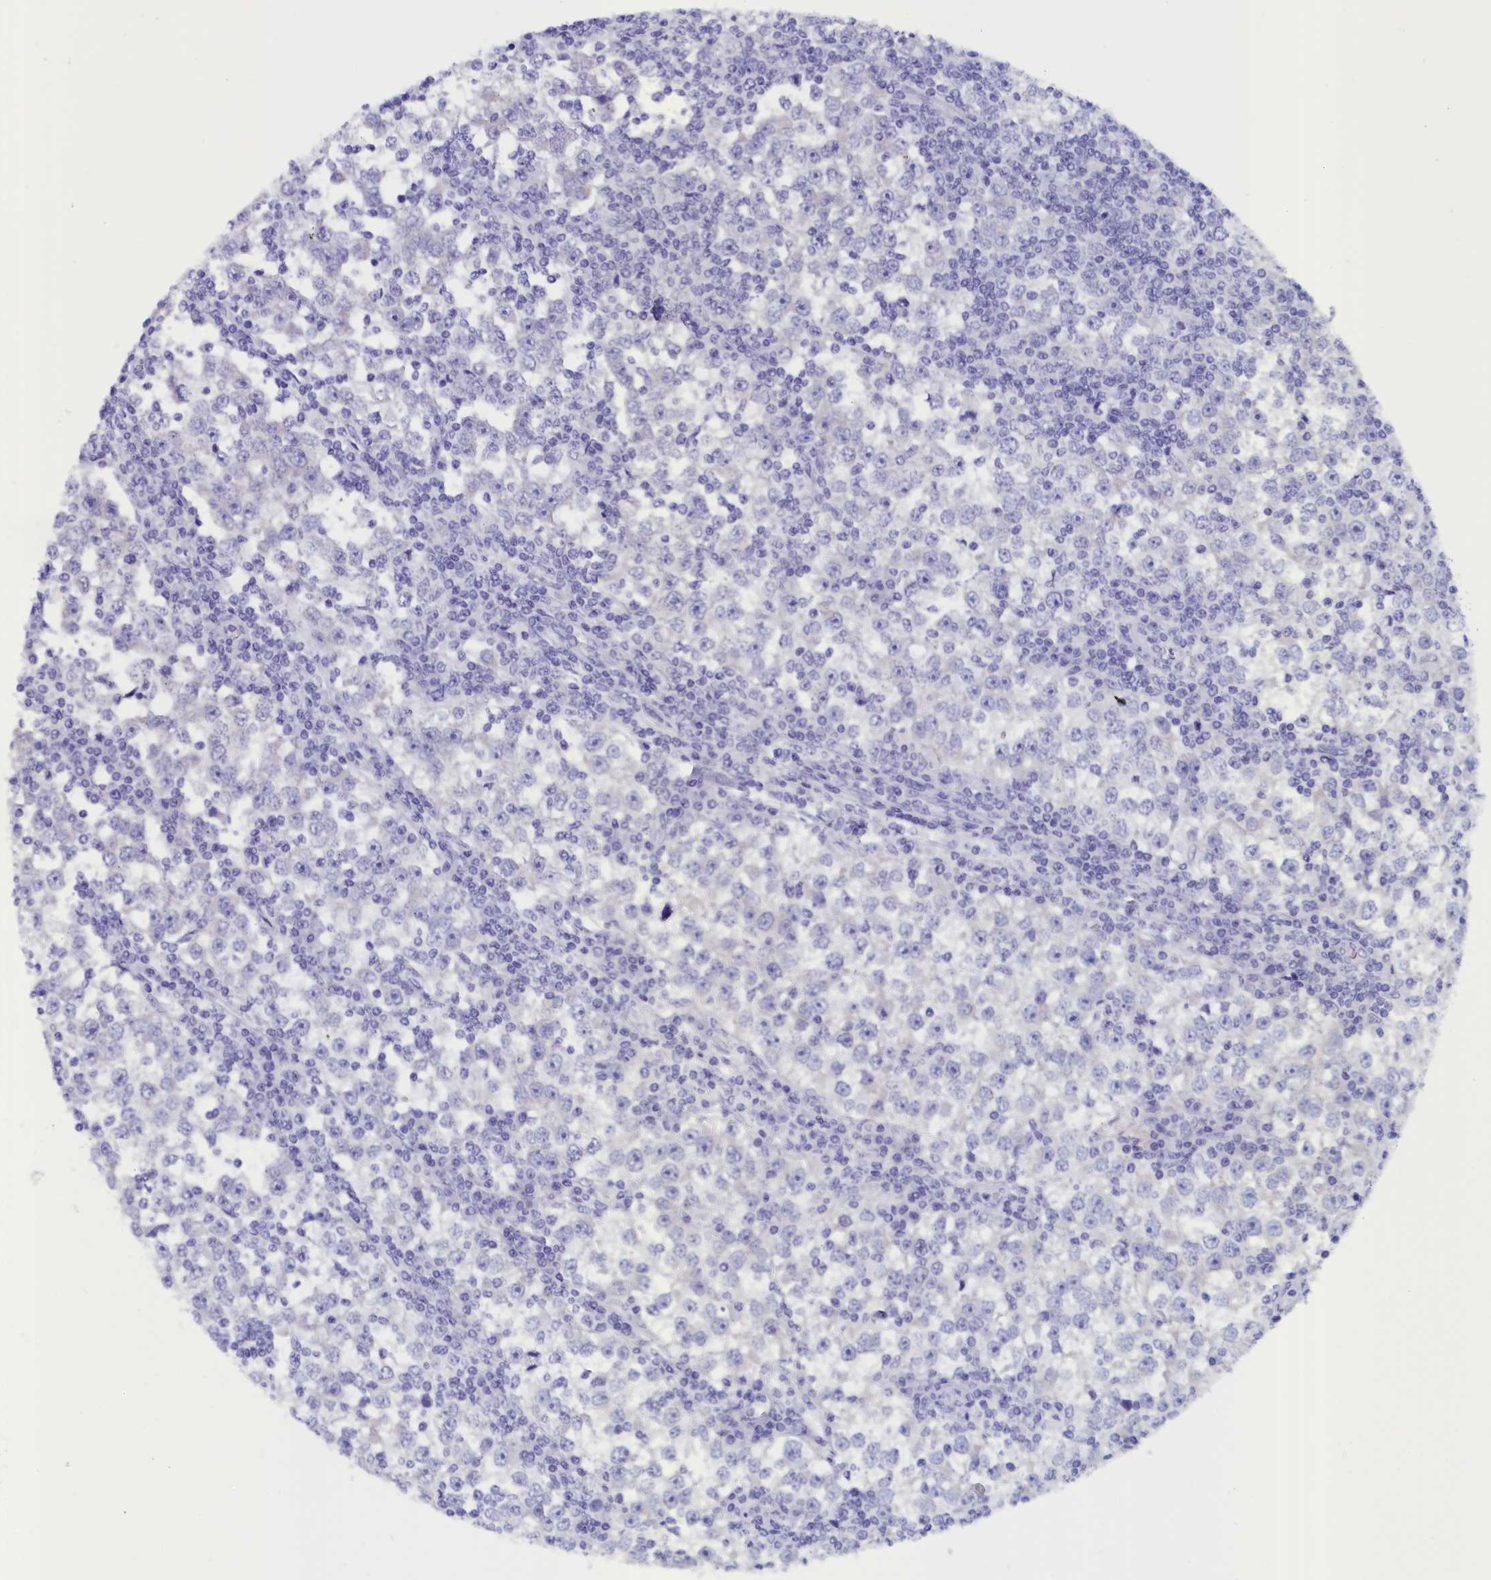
{"staining": {"intensity": "negative", "quantity": "none", "location": "none"}, "tissue": "testis cancer", "cell_type": "Tumor cells", "image_type": "cancer", "snomed": [{"axis": "morphology", "description": "Seminoma, NOS"}, {"axis": "topography", "description": "Testis"}], "caption": "An immunohistochemistry photomicrograph of testis cancer is shown. There is no staining in tumor cells of testis cancer.", "gene": "ANKRD2", "patient": {"sex": "male", "age": 65}}